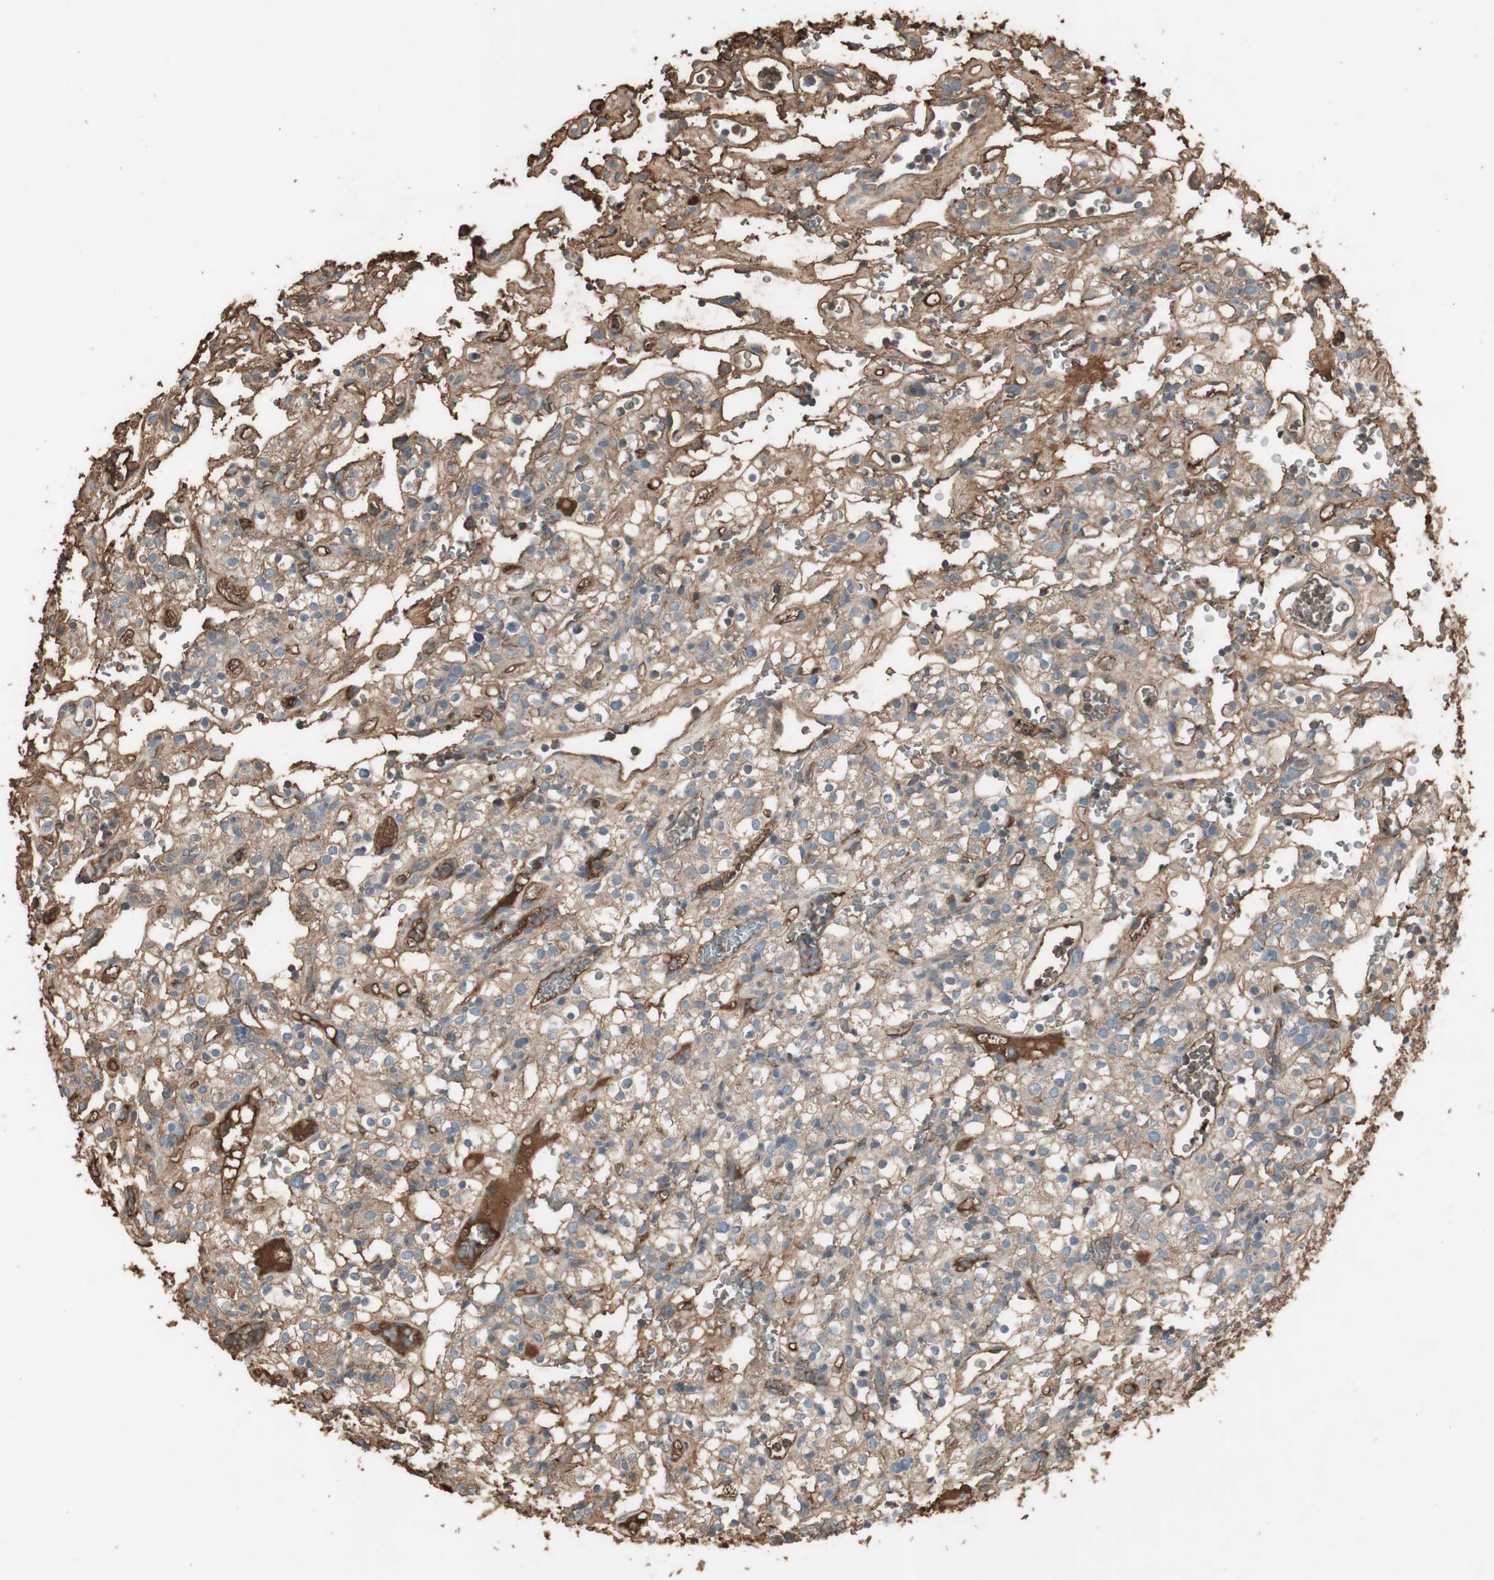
{"staining": {"intensity": "weak", "quantity": ">75%", "location": "cytoplasmic/membranous"}, "tissue": "renal cancer", "cell_type": "Tumor cells", "image_type": "cancer", "snomed": [{"axis": "morphology", "description": "Normal tissue, NOS"}, {"axis": "morphology", "description": "Adenocarcinoma, NOS"}, {"axis": "topography", "description": "Kidney"}], "caption": "A micrograph of renal cancer stained for a protein displays weak cytoplasmic/membranous brown staining in tumor cells.", "gene": "MMP14", "patient": {"sex": "female", "age": 72}}